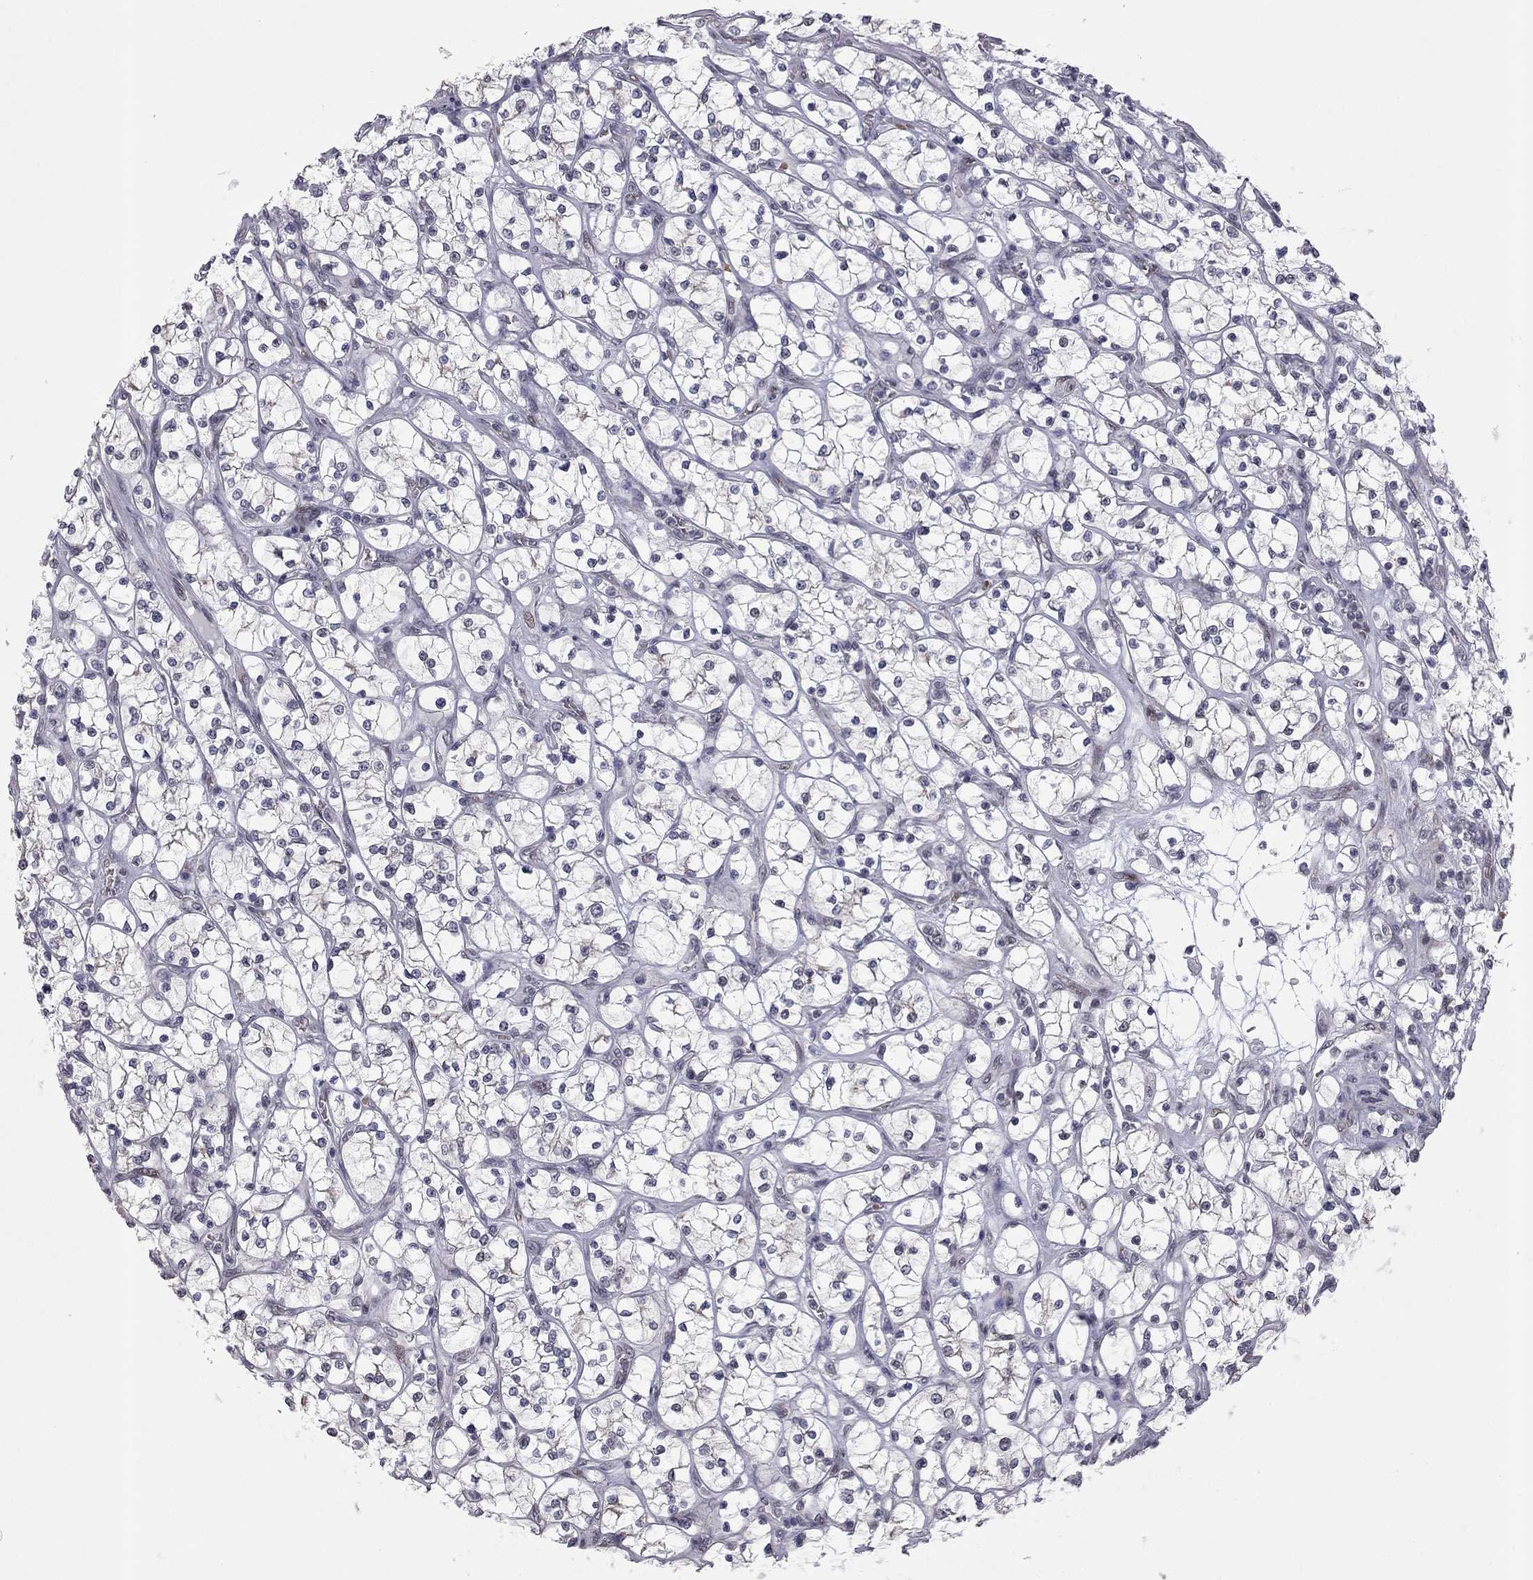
{"staining": {"intensity": "negative", "quantity": "none", "location": "none"}, "tissue": "renal cancer", "cell_type": "Tumor cells", "image_type": "cancer", "snomed": [{"axis": "morphology", "description": "Adenocarcinoma, NOS"}, {"axis": "topography", "description": "Kidney"}], "caption": "Adenocarcinoma (renal) was stained to show a protein in brown. There is no significant expression in tumor cells. (IHC, brightfield microscopy, high magnification).", "gene": "MC3R", "patient": {"sex": "female", "age": 64}}